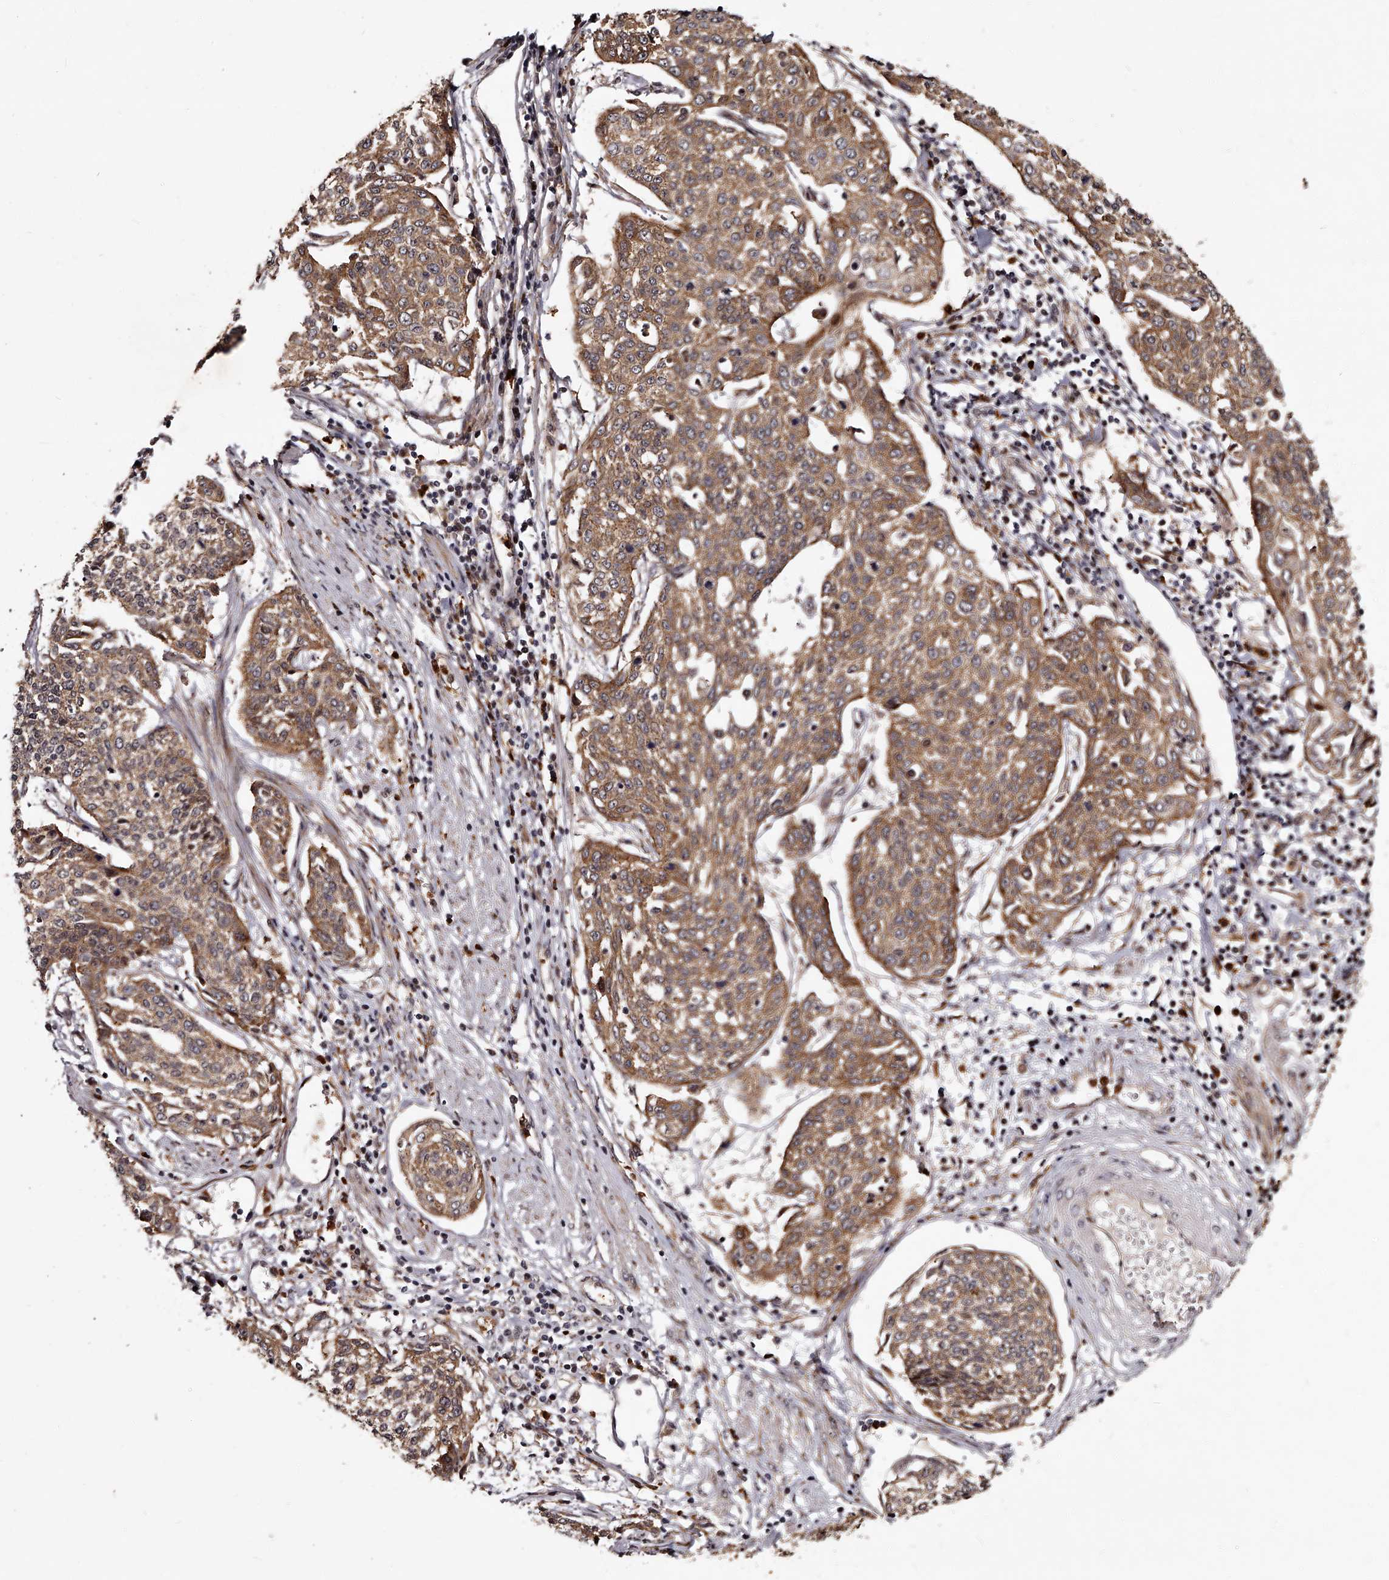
{"staining": {"intensity": "moderate", "quantity": ">75%", "location": "cytoplasmic/membranous"}, "tissue": "cervical cancer", "cell_type": "Tumor cells", "image_type": "cancer", "snomed": [{"axis": "morphology", "description": "Squamous cell carcinoma, NOS"}, {"axis": "topography", "description": "Cervix"}], "caption": "Immunohistochemistry staining of cervical cancer (squamous cell carcinoma), which displays medium levels of moderate cytoplasmic/membranous expression in approximately >75% of tumor cells indicating moderate cytoplasmic/membranous protein positivity. The staining was performed using DAB (brown) for protein detection and nuclei were counterstained in hematoxylin (blue).", "gene": "RSC1A1", "patient": {"sex": "female", "age": 34}}